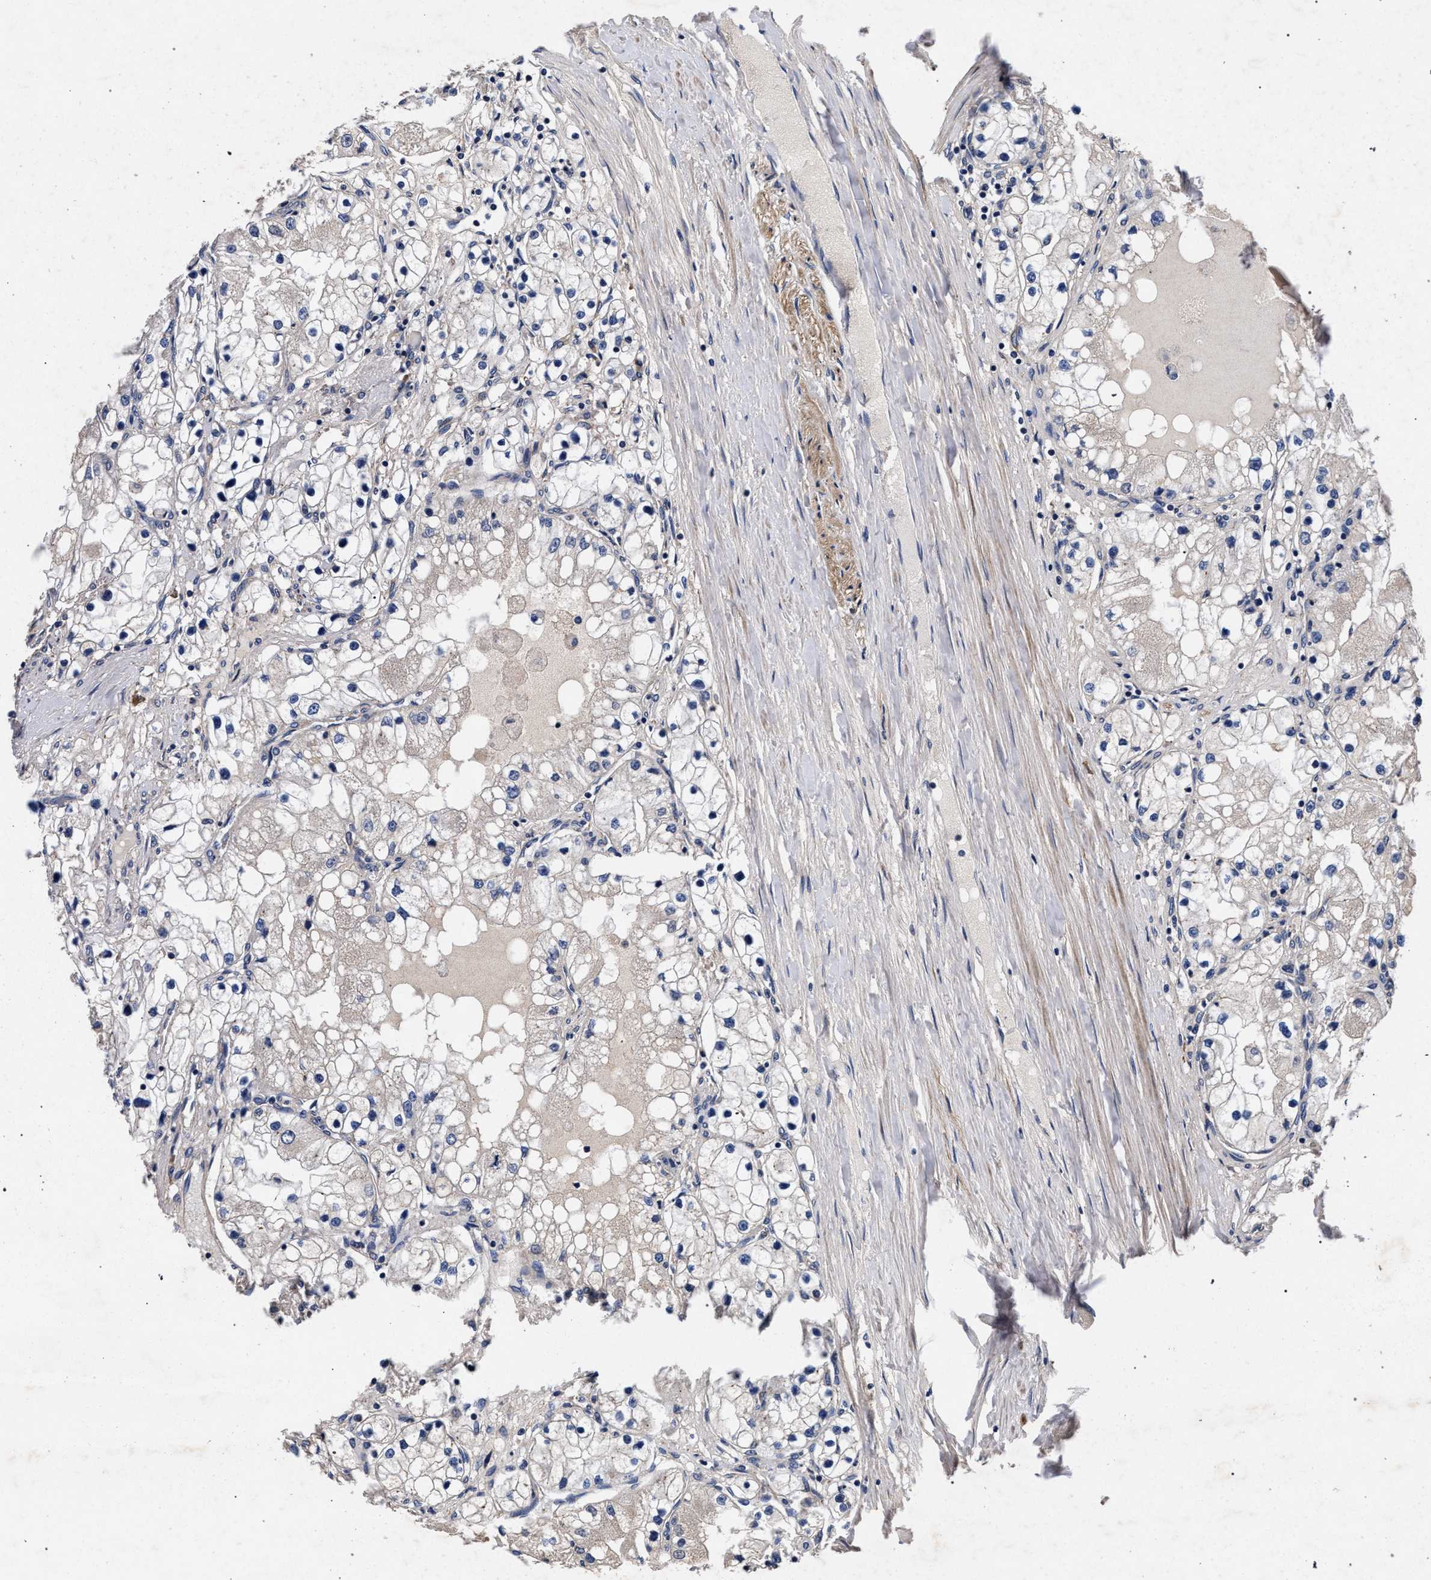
{"staining": {"intensity": "negative", "quantity": "none", "location": "none"}, "tissue": "renal cancer", "cell_type": "Tumor cells", "image_type": "cancer", "snomed": [{"axis": "morphology", "description": "Adenocarcinoma, NOS"}, {"axis": "topography", "description": "Kidney"}], "caption": "DAB immunohistochemical staining of renal cancer exhibits no significant expression in tumor cells.", "gene": "CFAP95", "patient": {"sex": "male", "age": 68}}